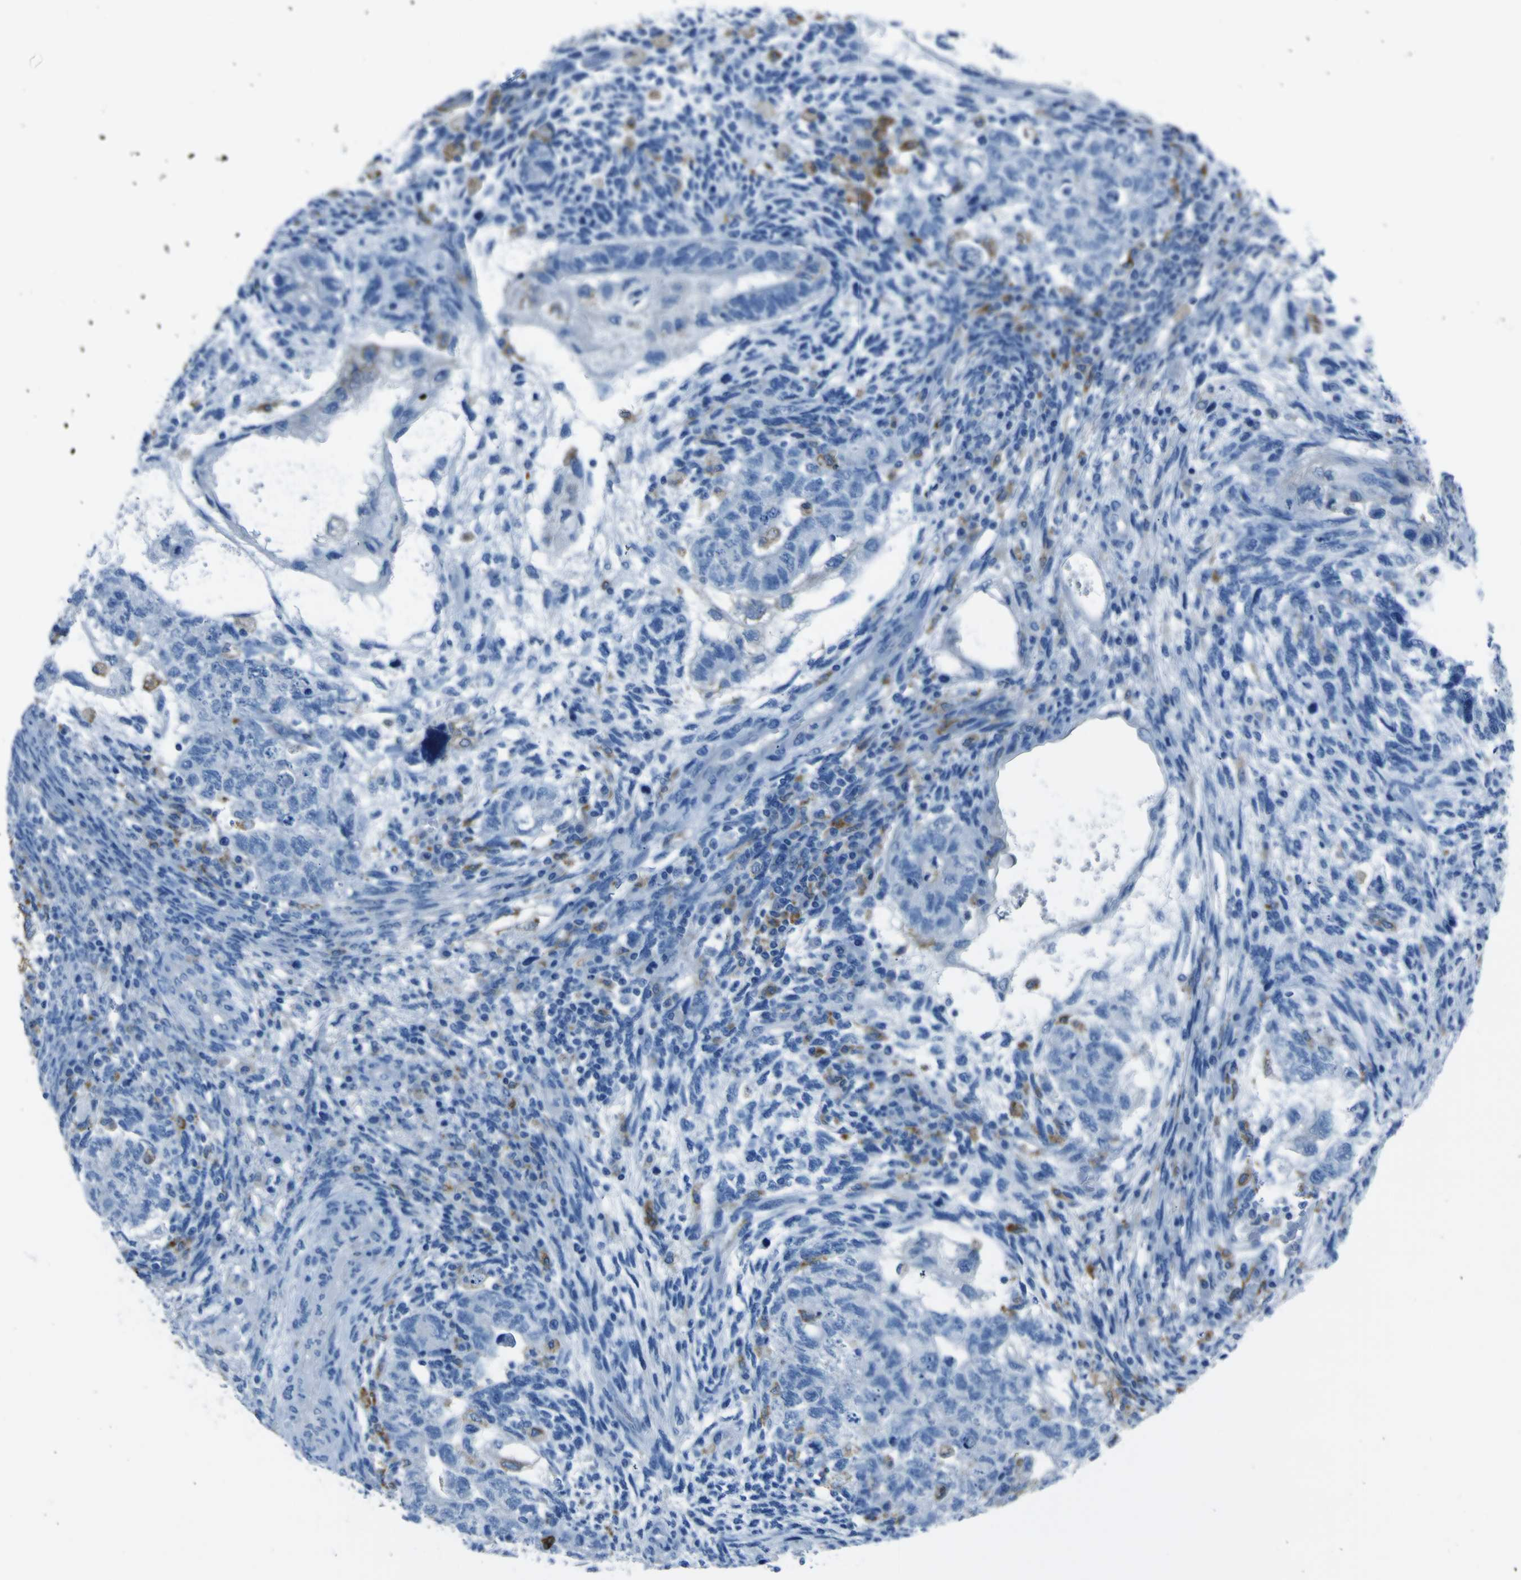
{"staining": {"intensity": "negative", "quantity": "none", "location": "none"}, "tissue": "testis cancer", "cell_type": "Tumor cells", "image_type": "cancer", "snomed": [{"axis": "morphology", "description": "Normal tissue, NOS"}, {"axis": "morphology", "description": "Carcinoma, Embryonal, NOS"}, {"axis": "topography", "description": "Testis"}], "caption": "Tumor cells are negative for brown protein staining in testis embryonal carcinoma.", "gene": "ACSL1", "patient": {"sex": "male", "age": 36}}